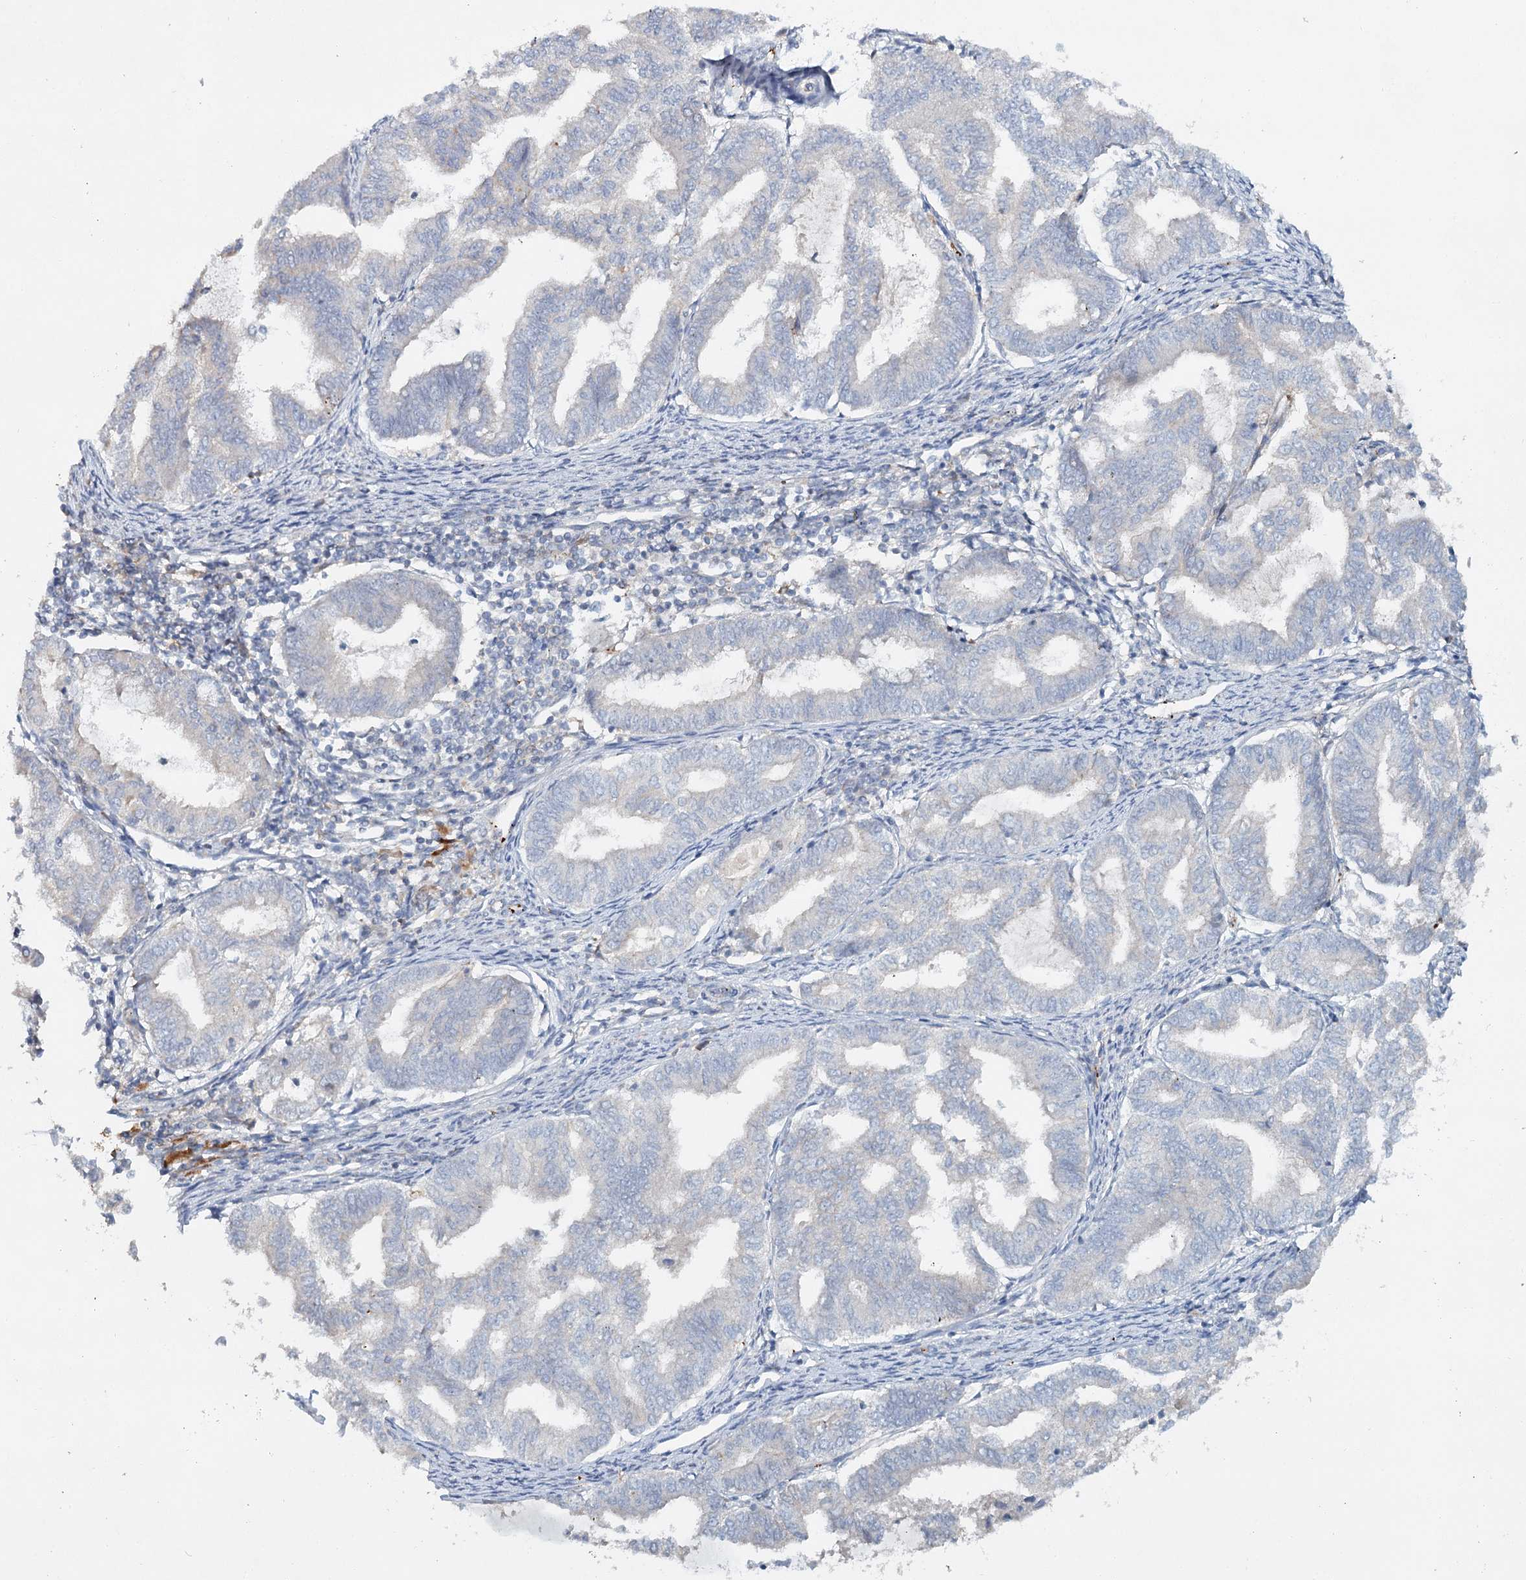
{"staining": {"intensity": "negative", "quantity": "none", "location": "none"}, "tissue": "endometrial cancer", "cell_type": "Tumor cells", "image_type": "cancer", "snomed": [{"axis": "morphology", "description": "Adenocarcinoma, NOS"}, {"axis": "topography", "description": "Endometrium"}], "caption": "Tumor cells are negative for brown protein staining in endometrial adenocarcinoma.", "gene": "ALKBH8", "patient": {"sex": "female", "age": 79}}